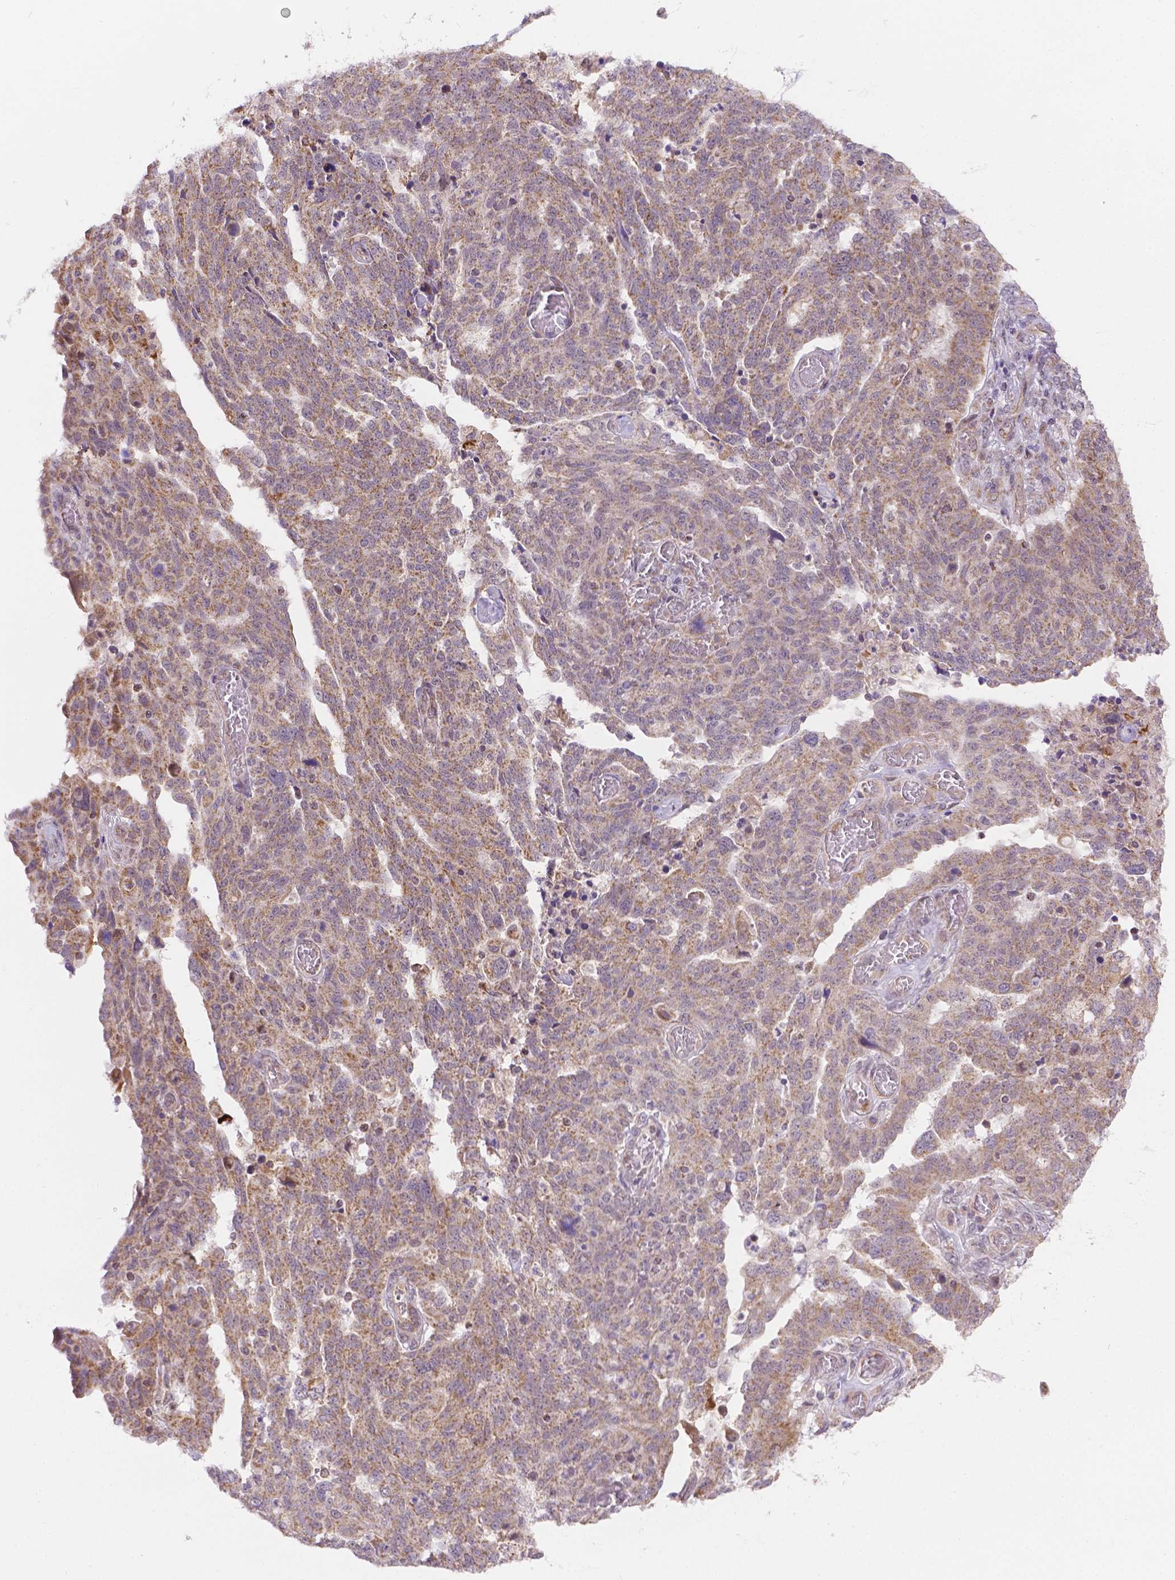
{"staining": {"intensity": "moderate", "quantity": ">75%", "location": "cytoplasmic/membranous"}, "tissue": "ovarian cancer", "cell_type": "Tumor cells", "image_type": "cancer", "snomed": [{"axis": "morphology", "description": "Cystadenocarcinoma, serous, NOS"}, {"axis": "topography", "description": "Ovary"}], "caption": "Ovarian cancer (serous cystadenocarcinoma) stained with DAB immunohistochemistry displays medium levels of moderate cytoplasmic/membranous expression in about >75% of tumor cells.", "gene": "CYYR1", "patient": {"sex": "female", "age": 67}}